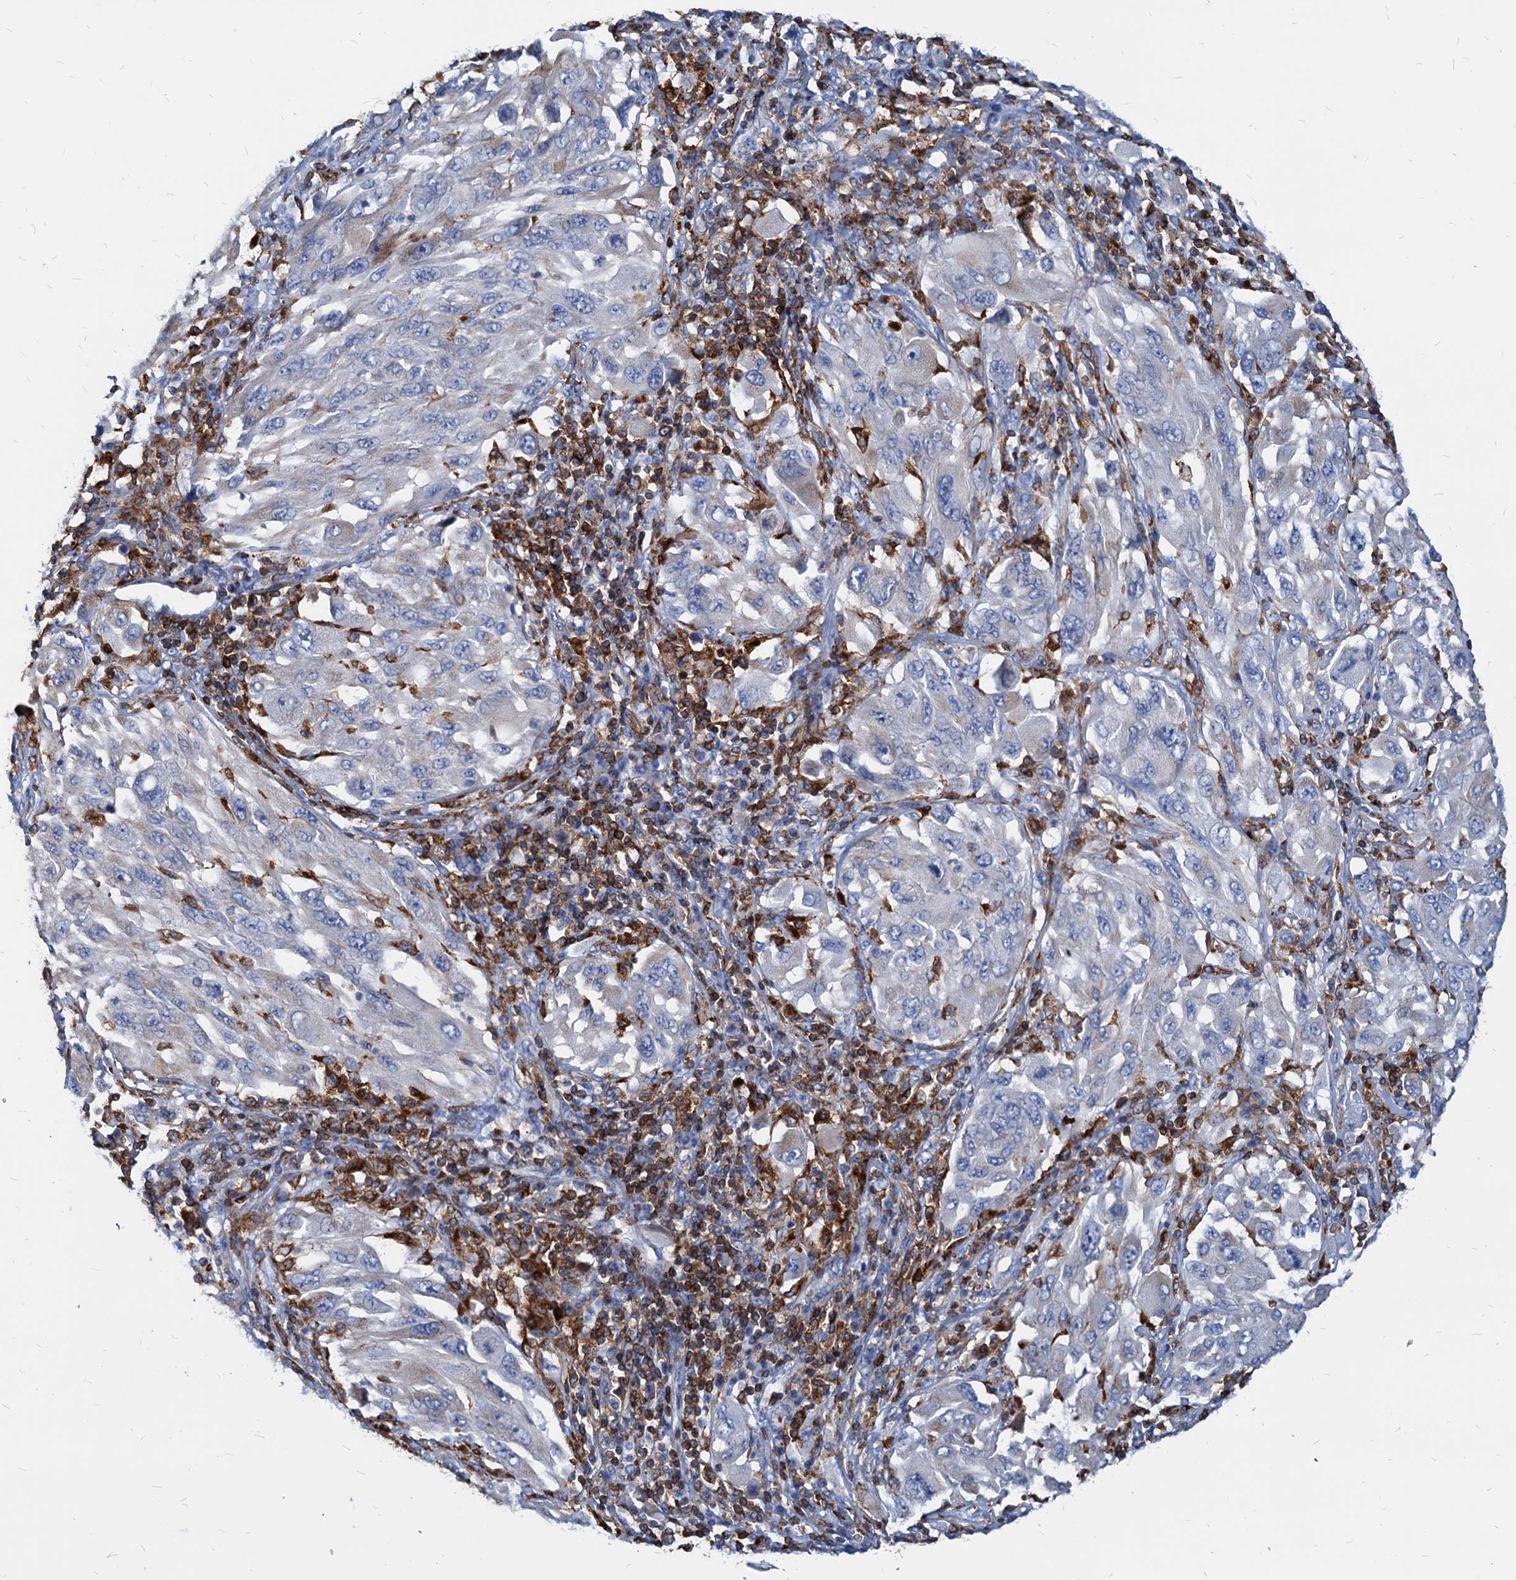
{"staining": {"intensity": "weak", "quantity": "<25%", "location": "cytoplasmic/membranous"}, "tissue": "melanoma", "cell_type": "Tumor cells", "image_type": "cancer", "snomed": [{"axis": "morphology", "description": "Malignant melanoma, NOS"}, {"axis": "topography", "description": "Skin"}], "caption": "A high-resolution image shows immunohistochemistry (IHC) staining of melanoma, which exhibits no significant expression in tumor cells. Brightfield microscopy of immunohistochemistry (IHC) stained with DAB (3,3'-diaminobenzidine) (brown) and hematoxylin (blue), captured at high magnification.", "gene": "LCP2", "patient": {"sex": "female", "age": 91}}